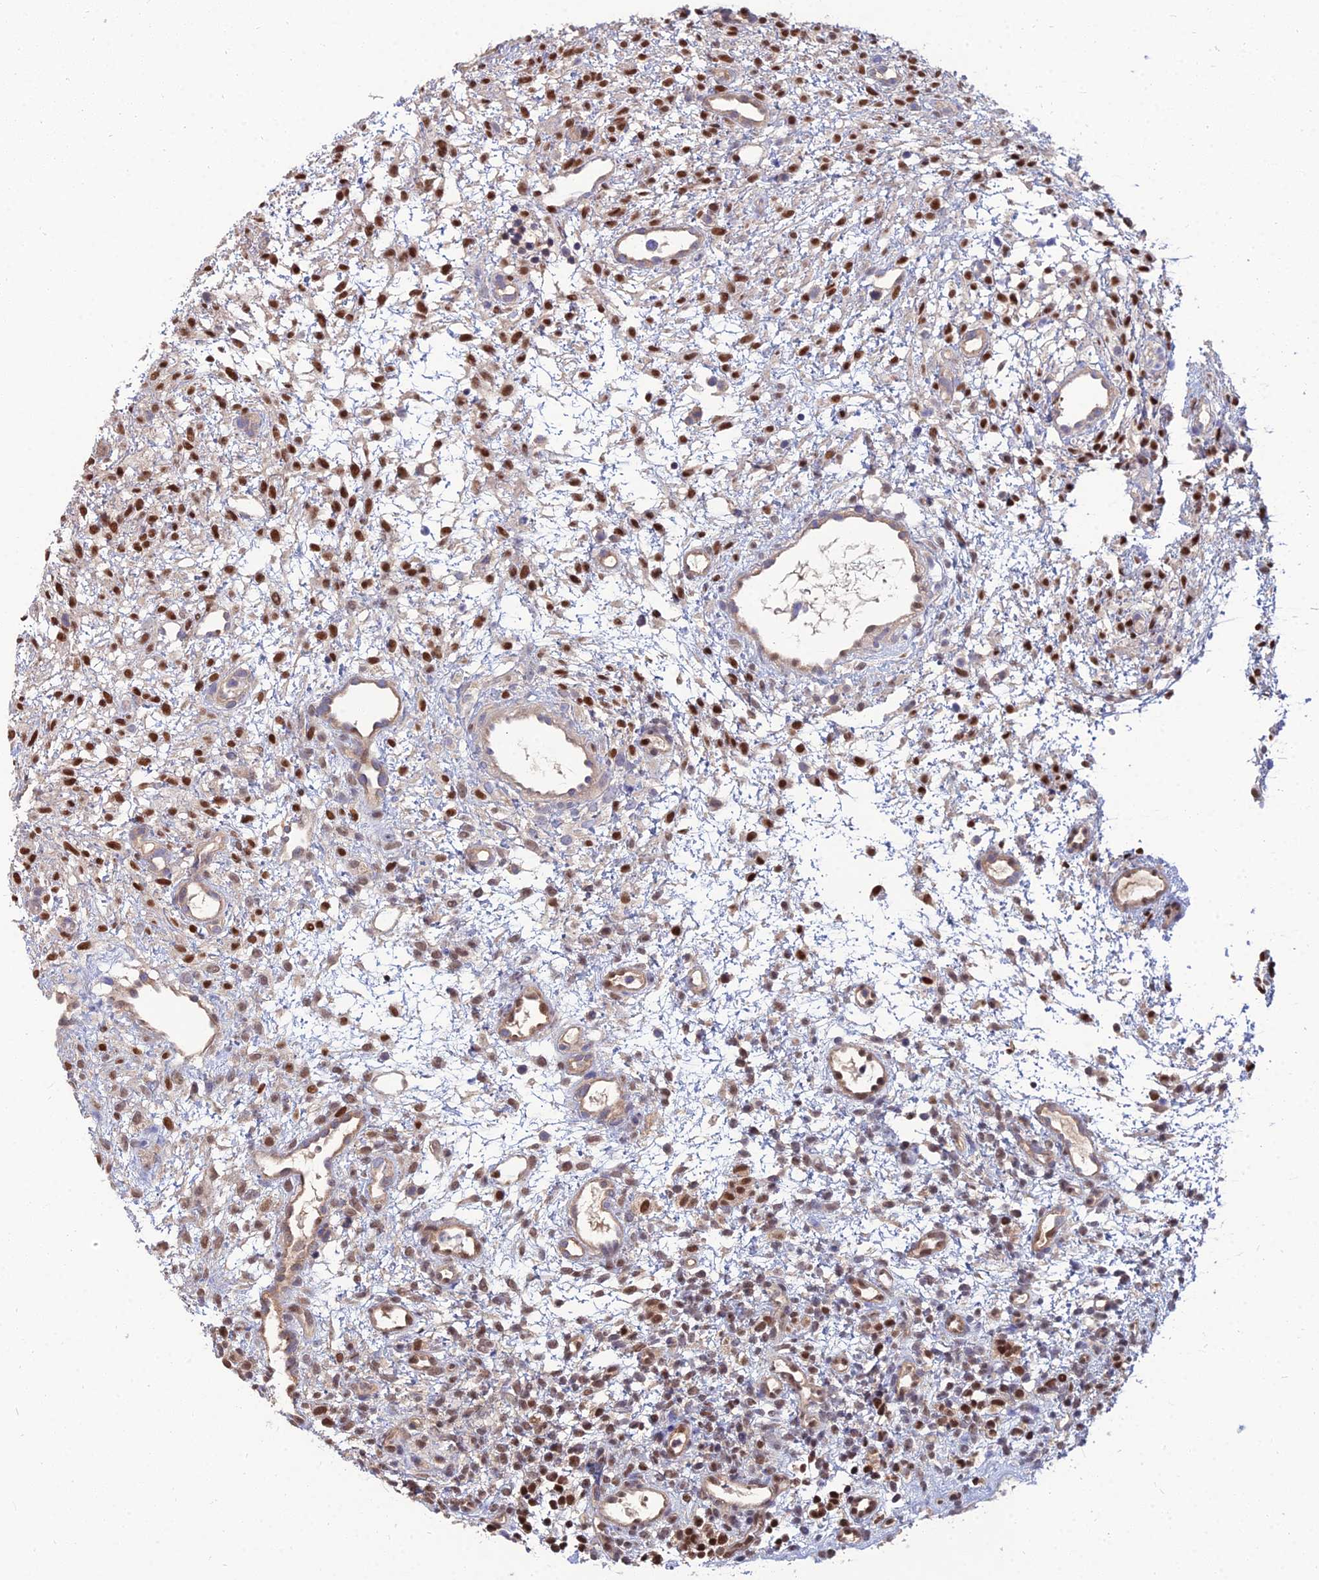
{"staining": {"intensity": "strong", "quantity": "25%-75%", "location": "nuclear"}, "tissue": "ovary", "cell_type": "Ovarian stroma cells", "image_type": "normal", "snomed": [{"axis": "morphology", "description": "Normal tissue, NOS"}, {"axis": "morphology", "description": "Cyst, NOS"}, {"axis": "topography", "description": "Ovary"}], "caption": "Immunohistochemical staining of unremarkable human ovary displays strong nuclear protein expression in approximately 25%-75% of ovarian stroma cells.", "gene": "DNPEP", "patient": {"sex": "female", "age": 18}}